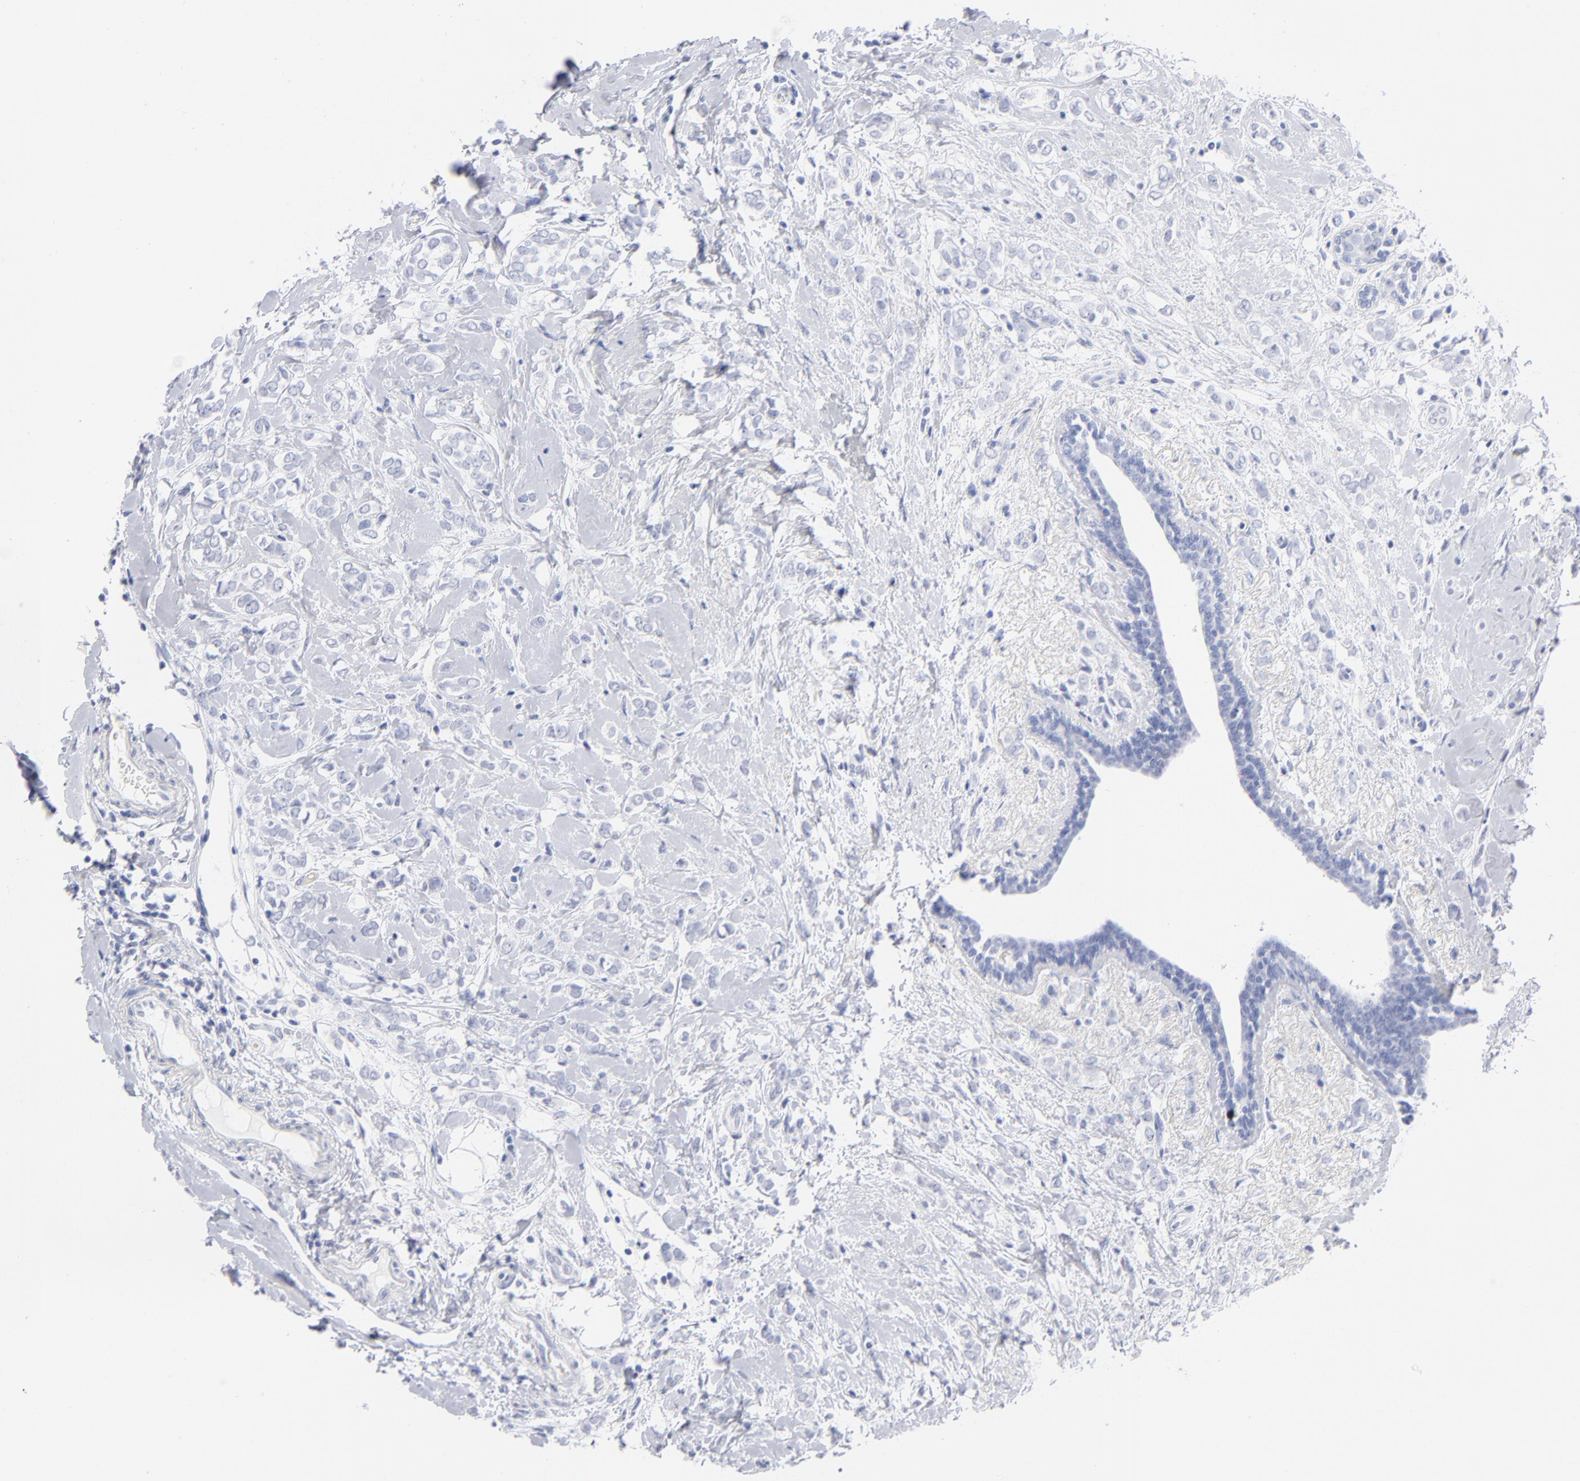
{"staining": {"intensity": "negative", "quantity": "none", "location": "none"}, "tissue": "breast cancer", "cell_type": "Tumor cells", "image_type": "cancer", "snomed": [{"axis": "morphology", "description": "Normal tissue, NOS"}, {"axis": "morphology", "description": "Lobular carcinoma"}, {"axis": "topography", "description": "Breast"}], "caption": "Photomicrograph shows no significant protein expression in tumor cells of breast cancer. (Immunohistochemistry (ihc), brightfield microscopy, high magnification).", "gene": "ARG1", "patient": {"sex": "female", "age": 47}}